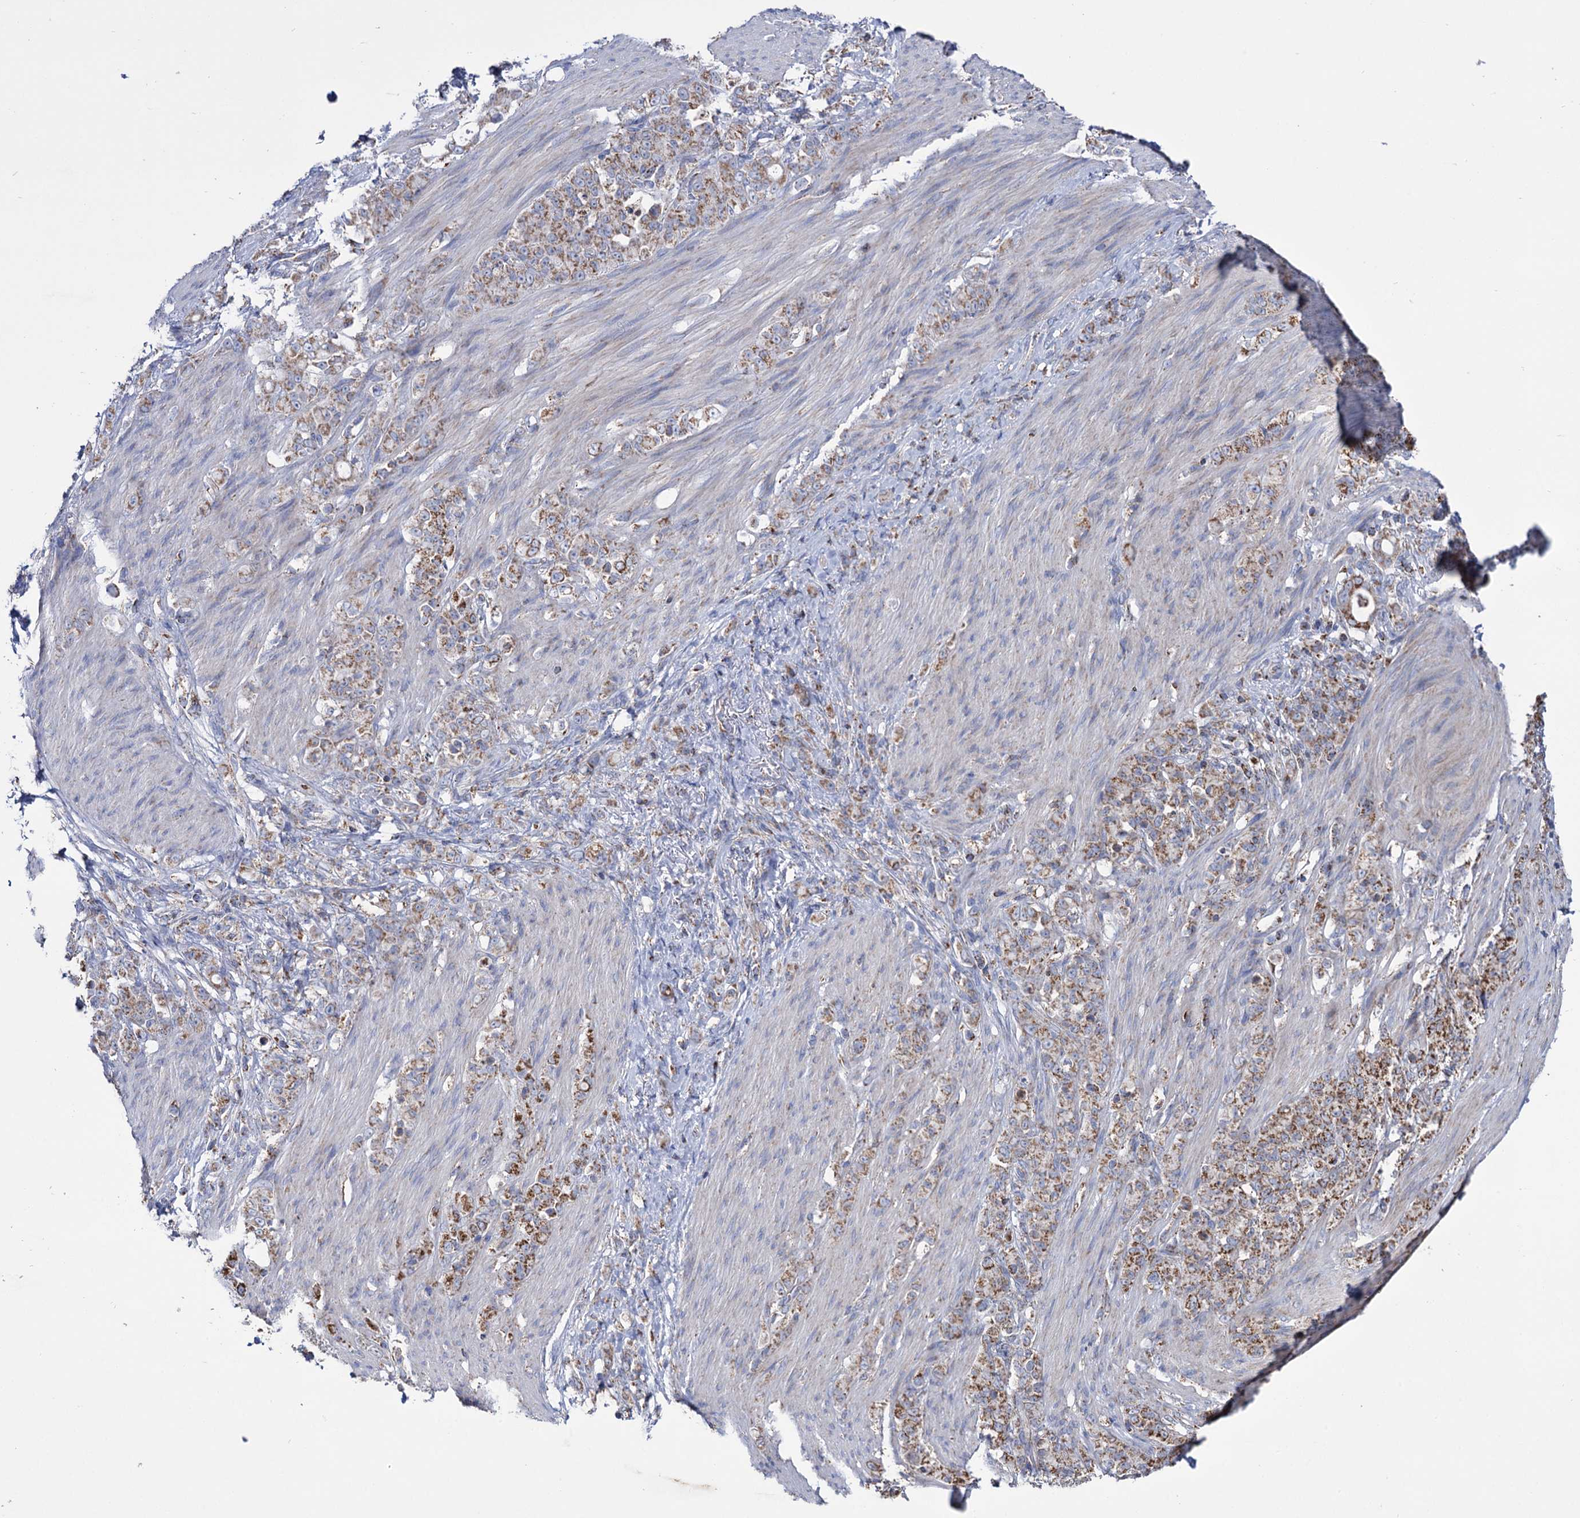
{"staining": {"intensity": "moderate", "quantity": ">75%", "location": "cytoplasmic/membranous"}, "tissue": "stomach cancer", "cell_type": "Tumor cells", "image_type": "cancer", "snomed": [{"axis": "morphology", "description": "Adenocarcinoma, NOS"}, {"axis": "topography", "description": "Stomach"}], "caption": "Human stomach cancer stained with a protein marker reveals moderate staining in tumor cells.", "gene": "ABHD10", "patient": {"sex": "female", "age": 79}}